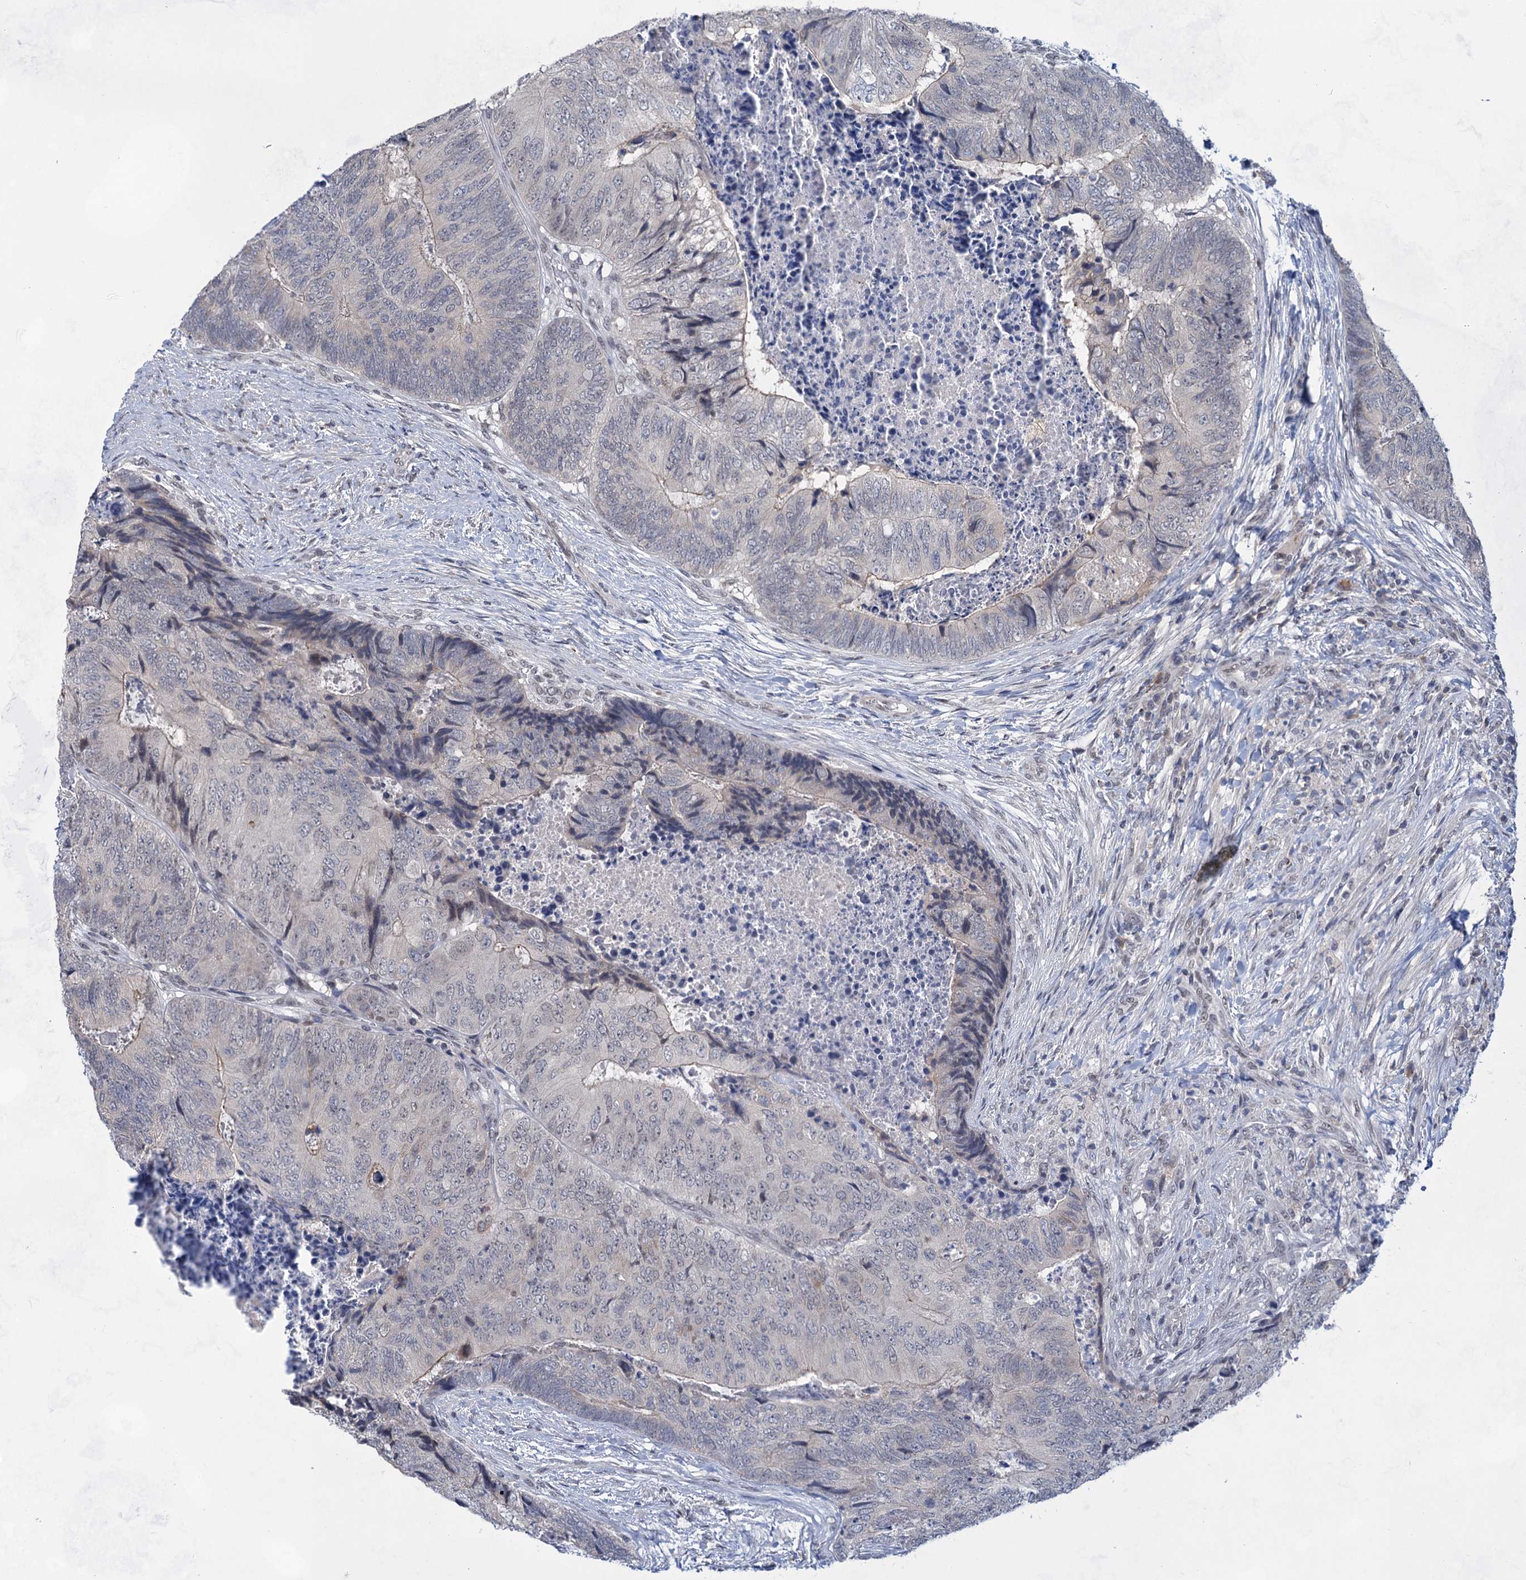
{"staining": {"intensity": "negative", "quantity": "none", "location": "none"}, "tissue": "colorectal cancer", "cell_type": "Tumor cells", "image_type": "cancer", "snomed": [{"axis": "morphology", "description": "Adenocarcinoma, NOS"}, {"axis": "topography", "description": "Colon"}], "caption": "Immunohistochemistry histopathology image of neoplastic tissue: colorectal cancer stained with DAB exhibits no significant protein positivity in tumor cells.", "gene": "TTC17", "patient": {"sex": "female", "age": 67}}